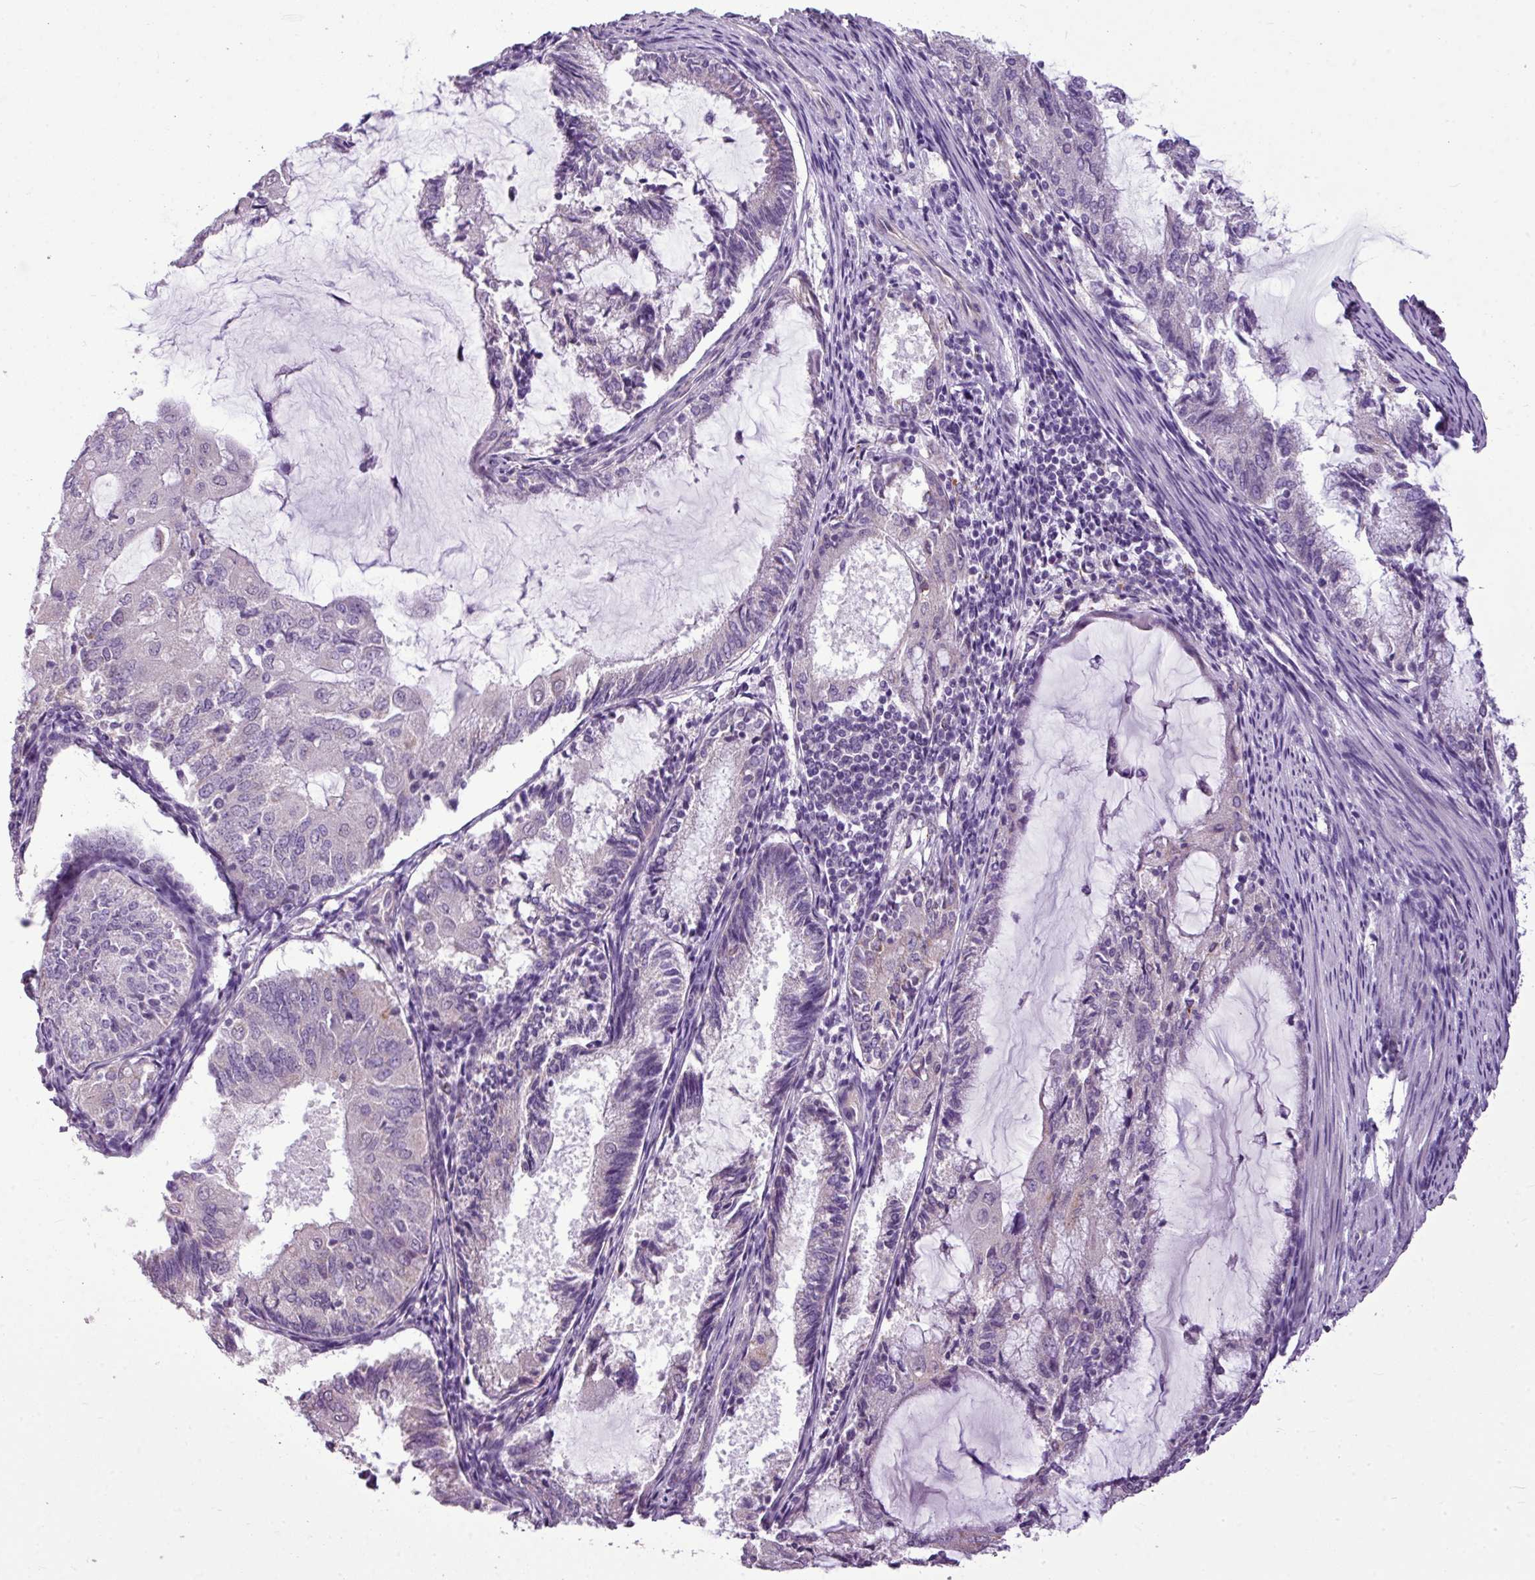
{"staining": {"intensity": "negative", "quantity": "none", "location": "none"}, "tissue": "endometrial cancer", "cell_type": "Tumor cells", "image_type": "cancer", "snomed": [{"axis": "morphology", "description": "Adenocarcinoma, NOS"}, {"axis": "topography", "description": "Endometrium"}], "caption": "DAB (3,3'-diaminobenzidine) immunohistochemical staining of endometrial cancer displays no significant positivity in tumor cells. Brightfield microscopy of immunohistochemistry stained with DAB (brown) and hematoxylin (blue), captured at high magnification.", "gene": "ALDH2", "patient": {"sex": "female", "age": 81}}